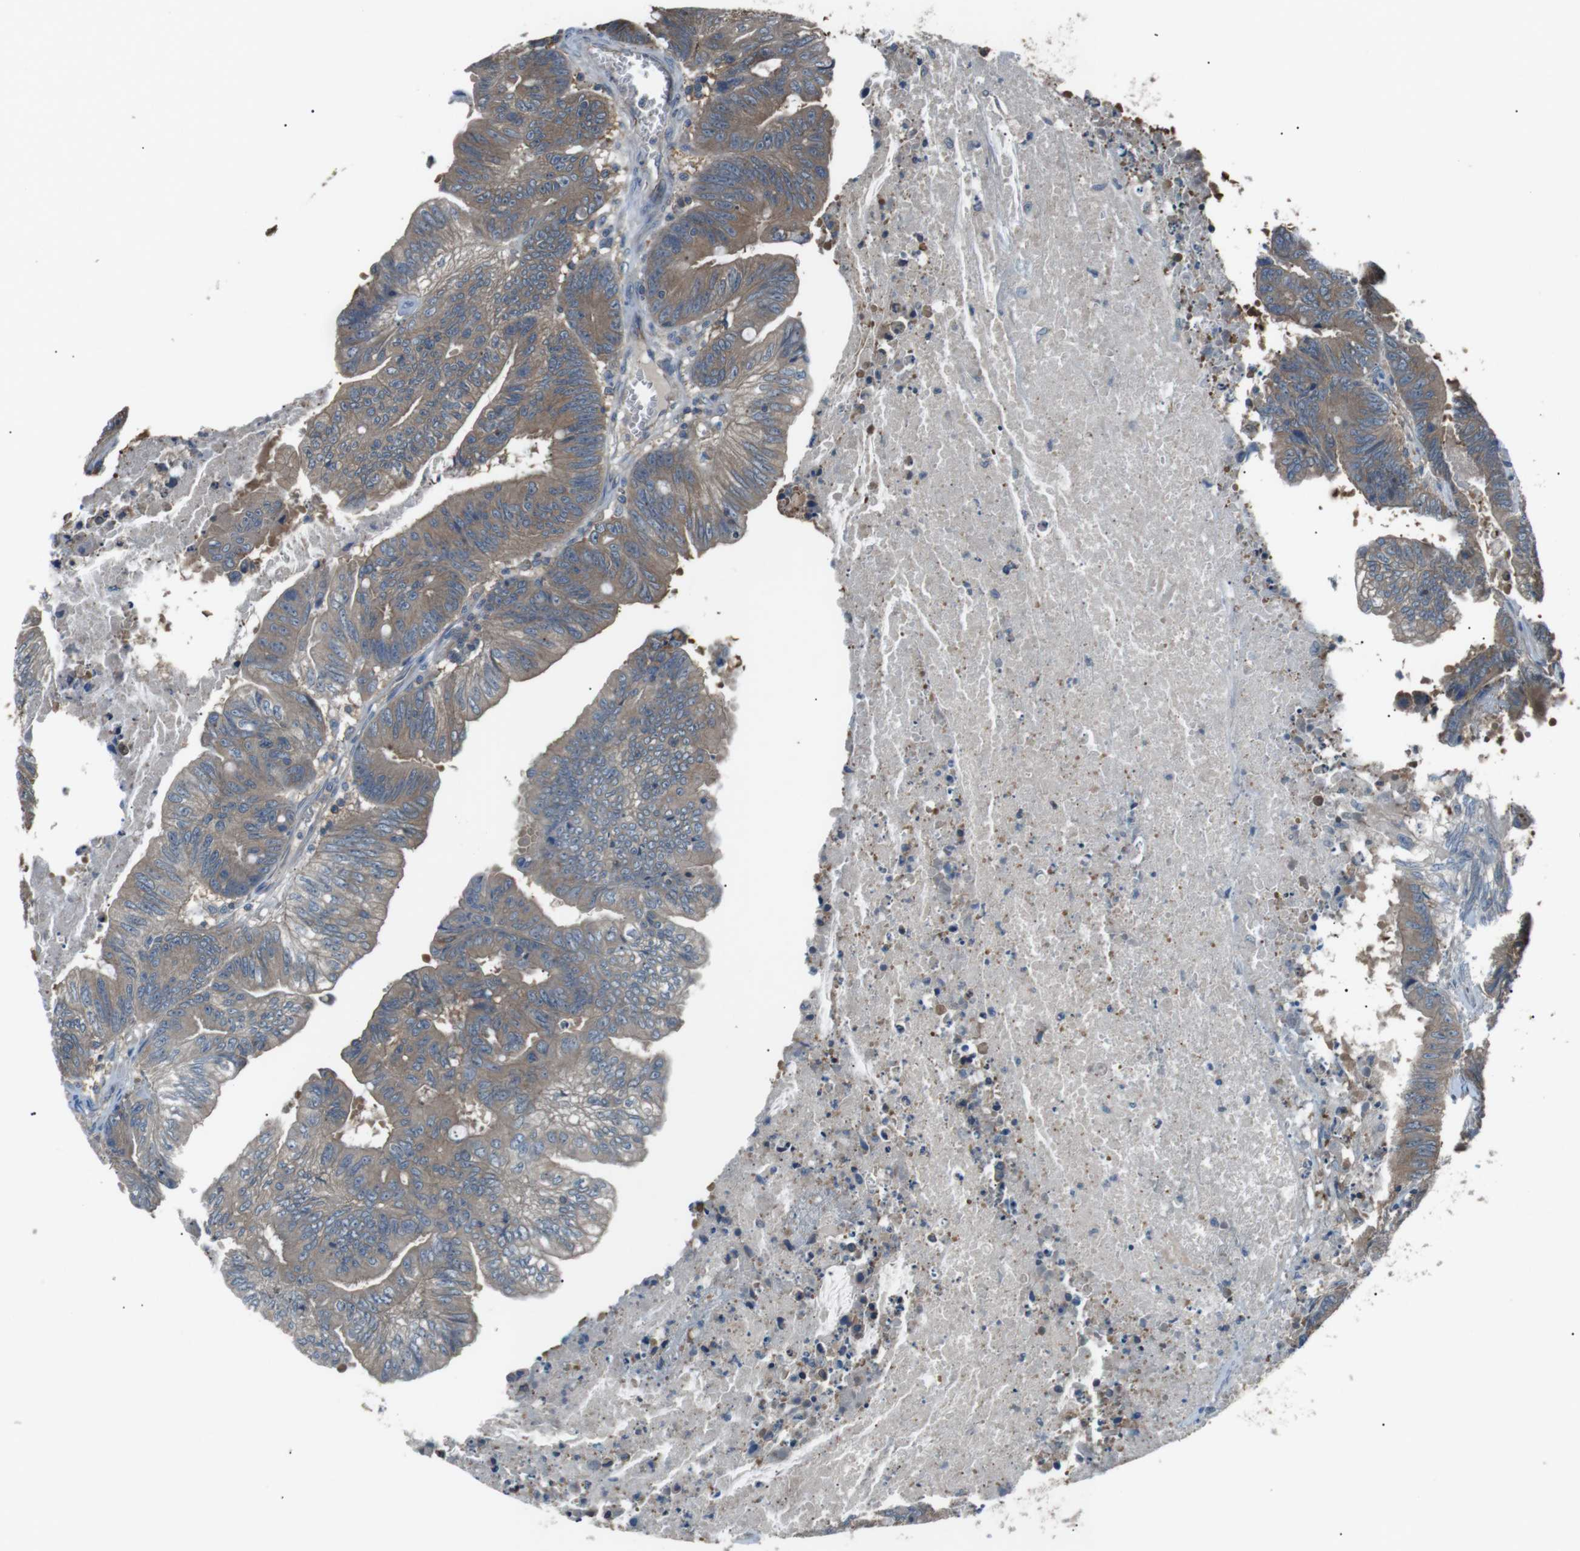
{"staining": {"intensity": "moderate", "quantity": ">75%", "location": "cytoplasmic/membranous"}, "tissue": "colorectal cancer", "cell_type": "Tumor cells", "image_type": "cancer", "snomed": [{"axis": "morphology", "description": "Adenocarcinoma, NOS"}, {"axis": "topography", "description": "Colon"}], "caption": "Colorectal adenocarcinoma stained for a protein displays moderate cytoplasmic/membranous positivity in tumor cells. (Brightfield microscopy of DAB IHC at high magnification).", "gene": "GPR161", "patient": {"sex": "male", "age": 45}}